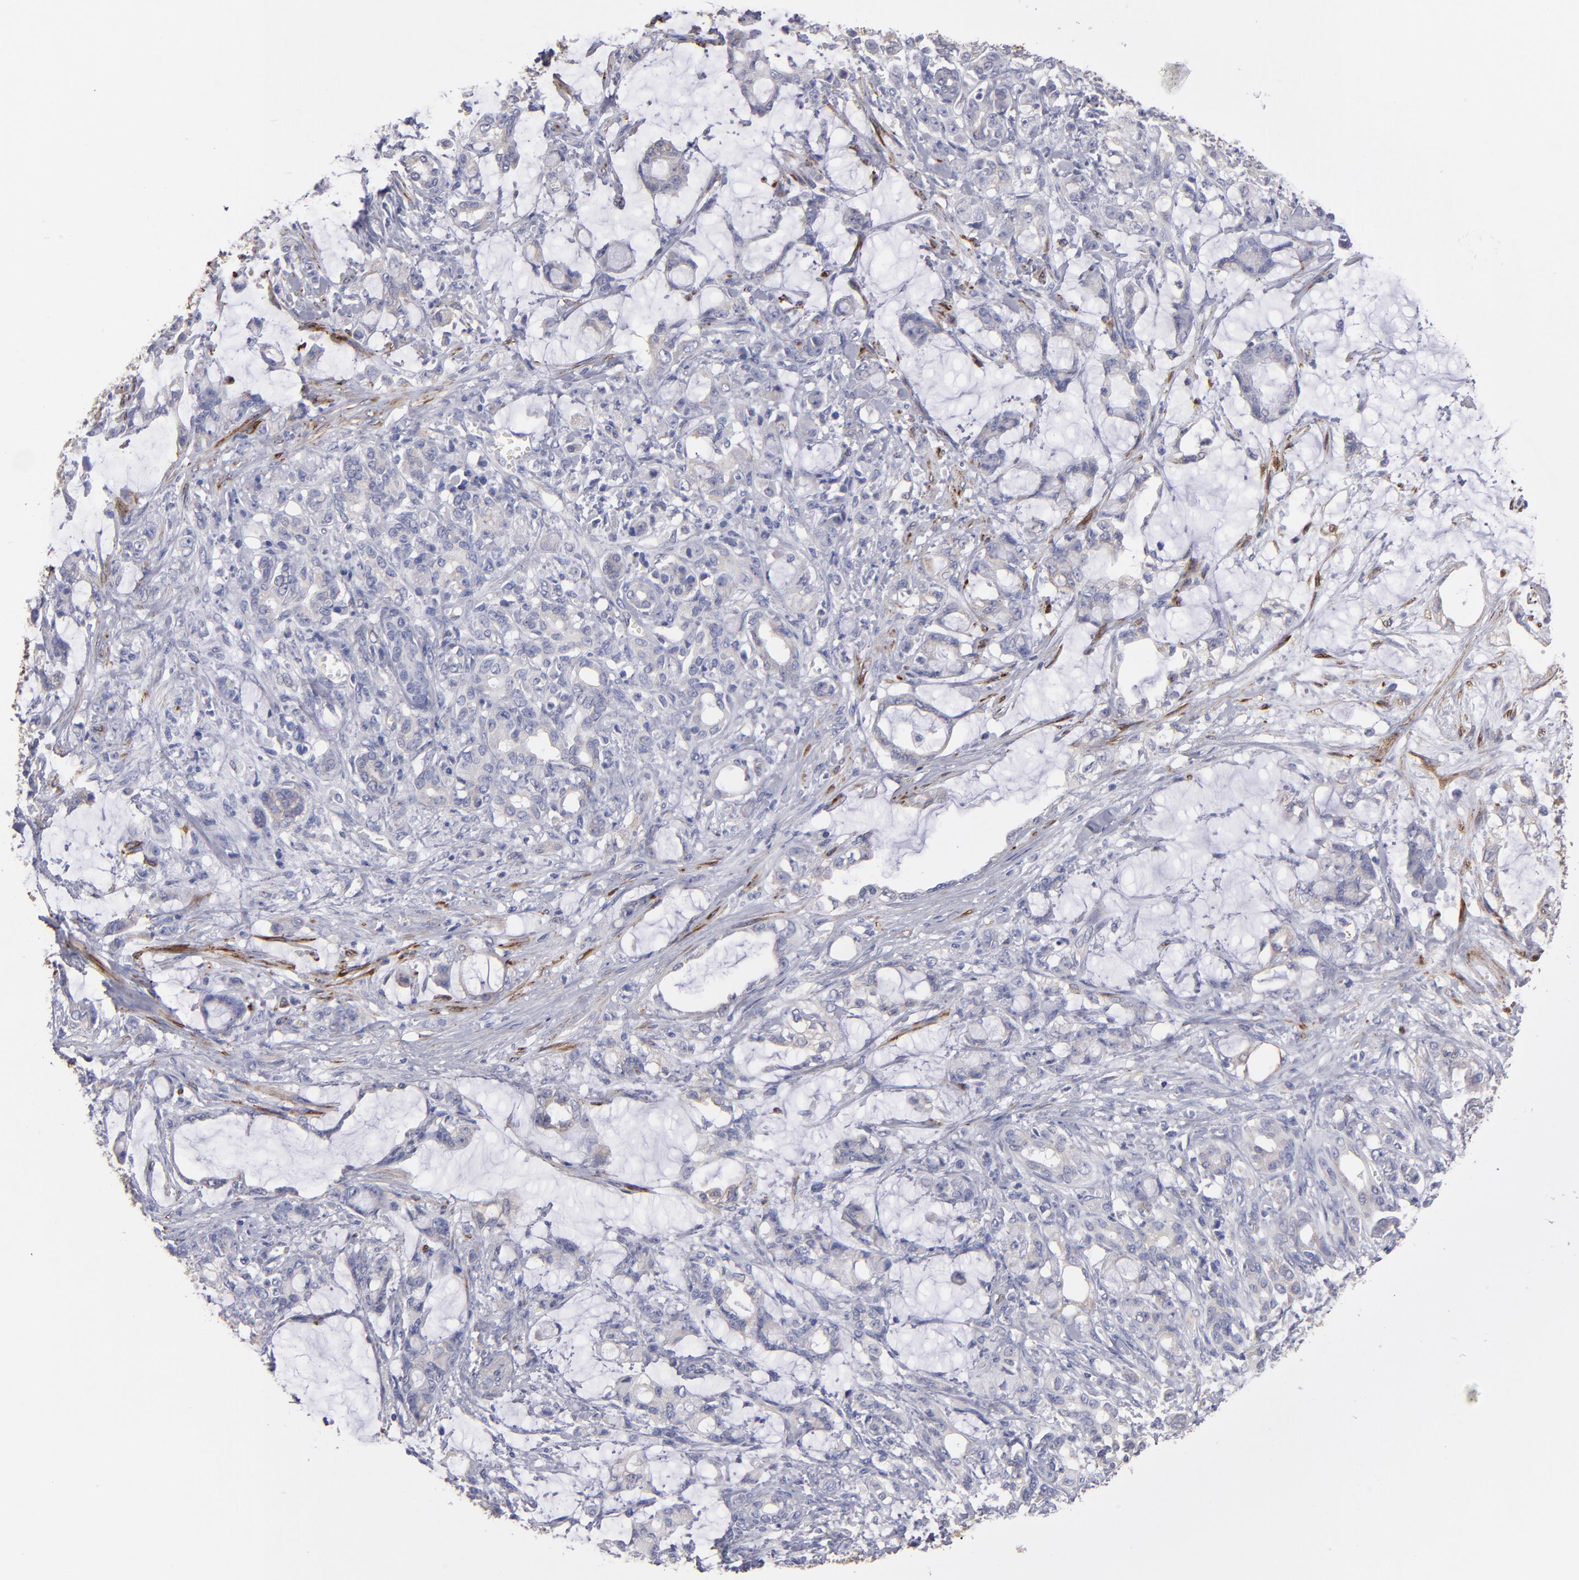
{"staining": {"intensity": "weak", "quantity": "25%-75%", "location": "cytoplasmic/membranous"}, "tissue": "pancreatic cancer", "cell_type": "Tumor cells", "image_type": "cancer", "snomed": [{"axis": "morphology", "description": "Adenocarcinoma, NOS"}, {"axis": "topography", "description": "Pancreas"}], "caption": "Tumor cells show weak cytoplasmic/membranous staining in approximately 25%-75% of cells in pancreatic adenocarcinoma.", "gene": "SLMAP", "patient": {"sex": "female", "age": 73}}